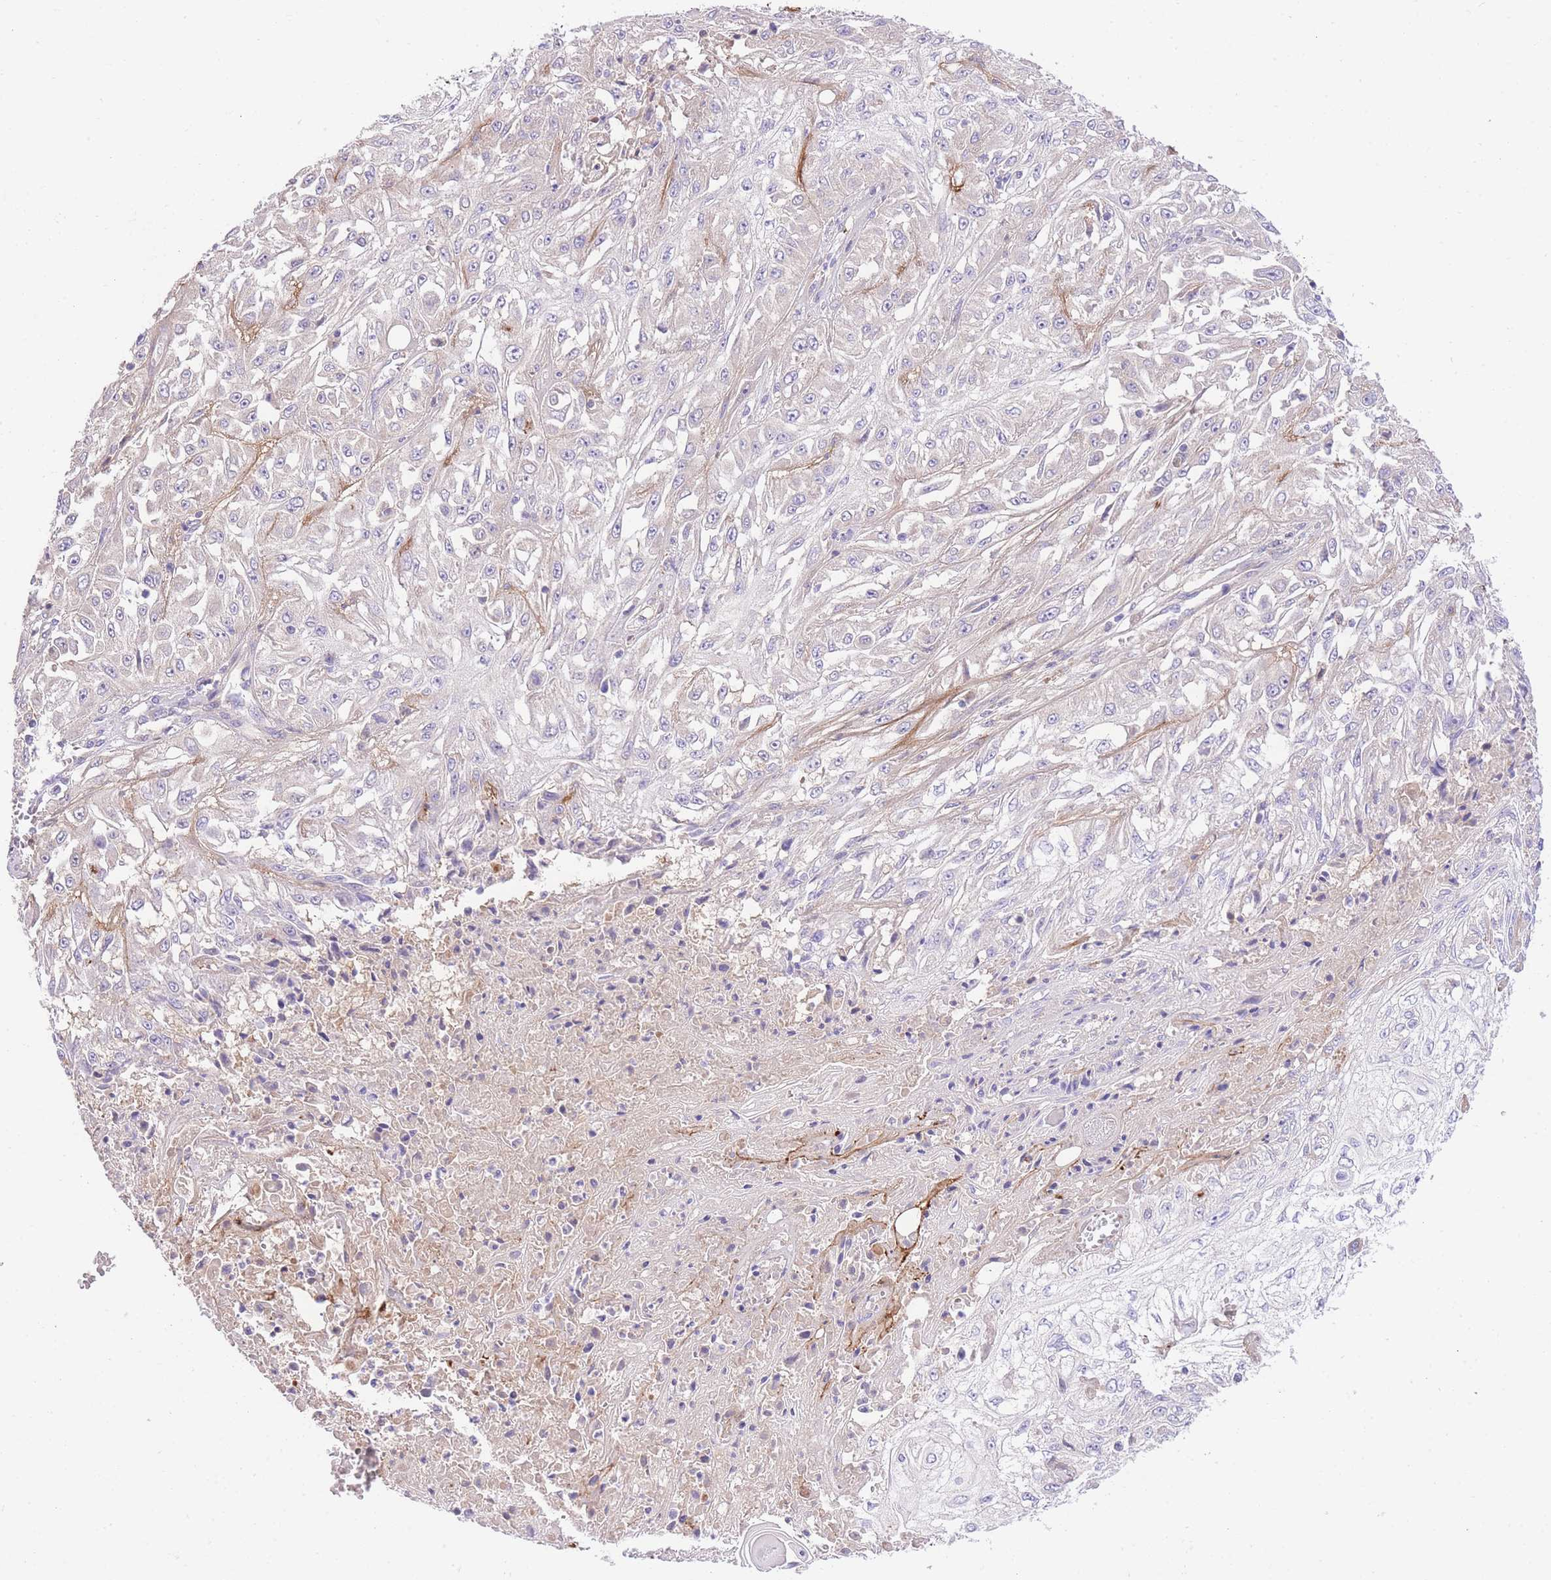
{"staining": {"intensity": "negative", "quantity": "none", "location": "none"}, "tissue": "skin cancer", "cell_type": "Tumor cells", "image_type": "cancer", "snomed": [{"axis": "morphology", "description": "Squamous cell carcinoma, NOS"}, {"axis": "morphology", "description": "Squamous cell carcinoma, metastatic, NOS"}, {"axis": "topography", "description": "Skin"}, {"axis": "topography", "description": "Lymph node"}], "caption": "Human skin squamous cell carcinoma stained for a protein using immunohistochemistry displays no expression in tumor cells.", "gene": "LIPH", "patient": {"sex": "male", "age": 75}}